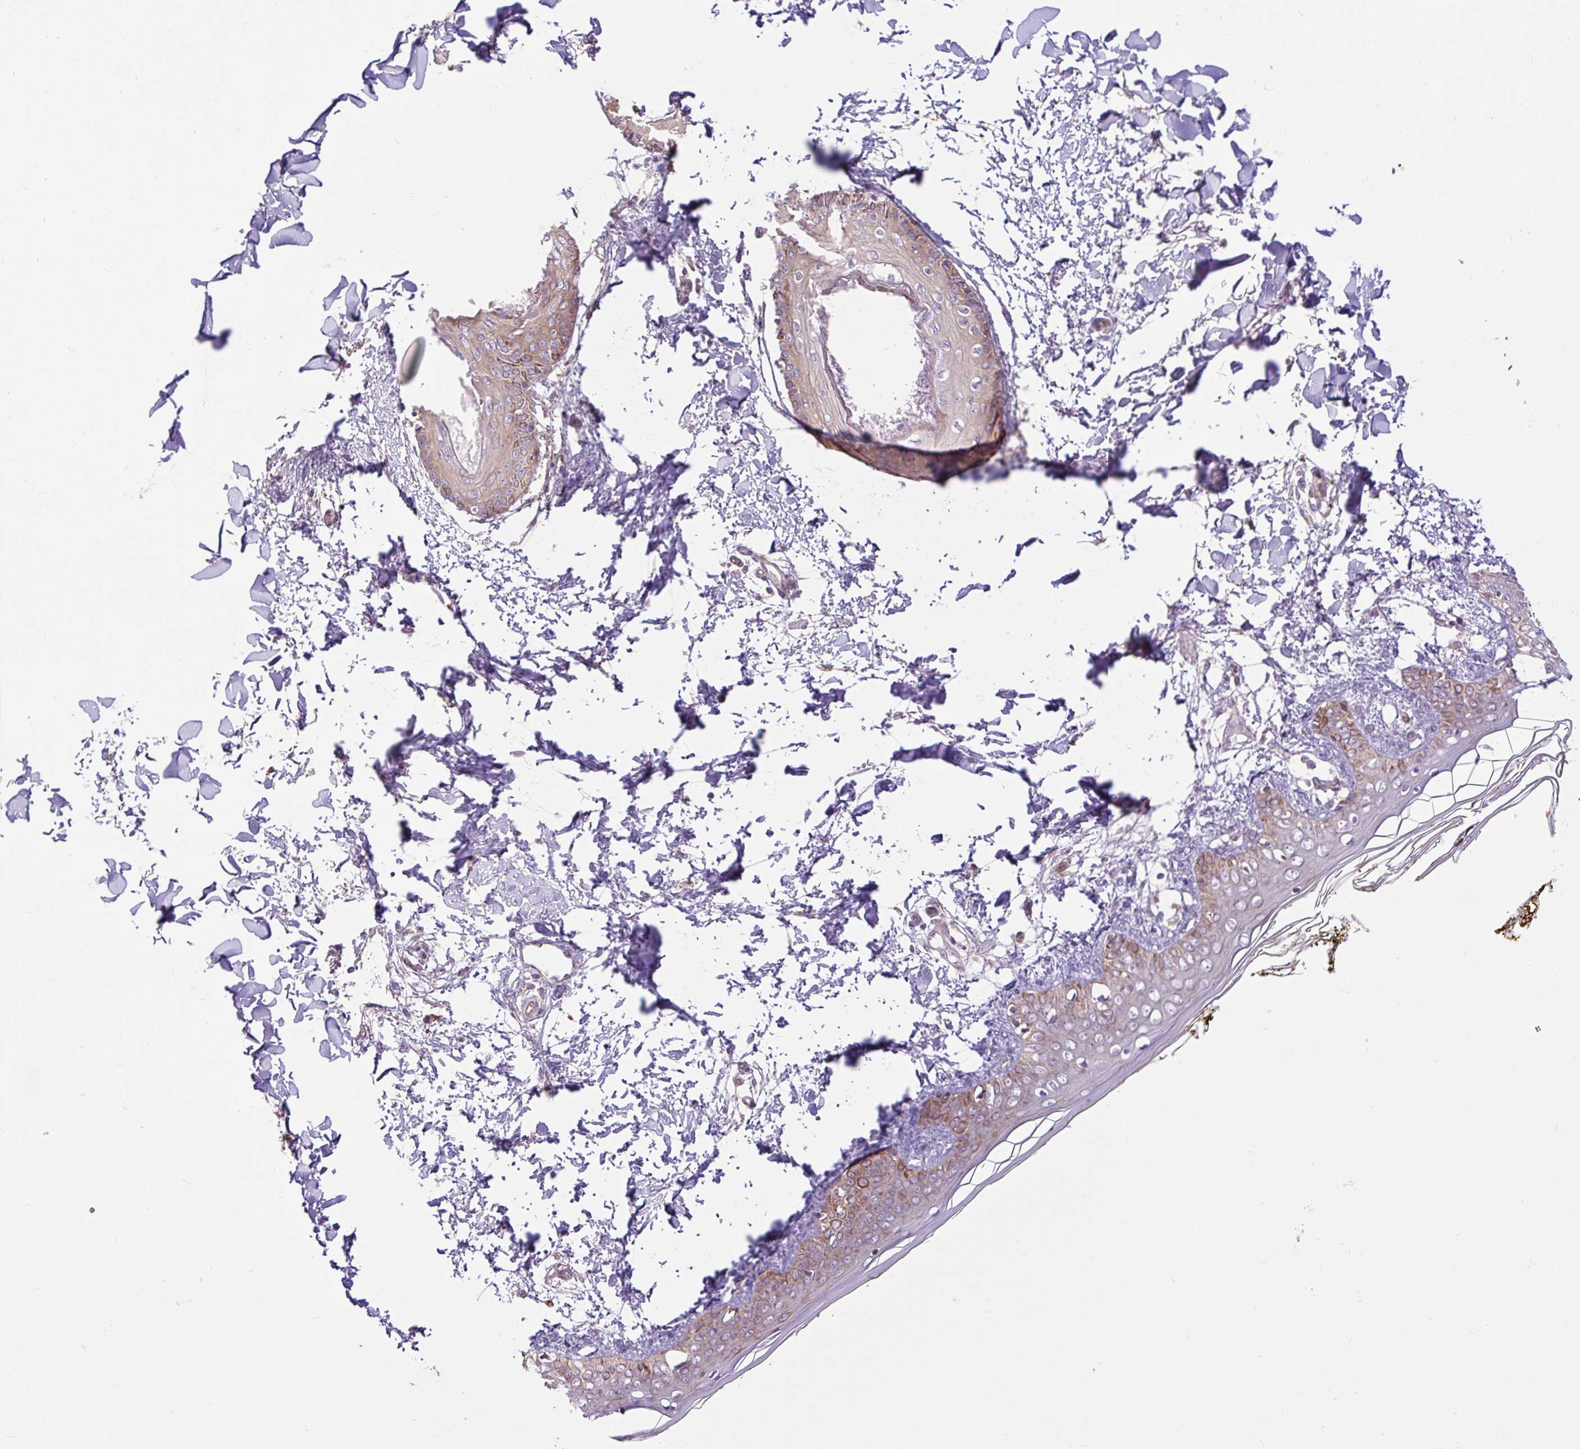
{"staining": {"intensity": "moderate", "quantity": ">75%", "location": "cytoplasmic/membranous"}, "tissue": "skin", "cell_type": "Fibroblasts", "image_type": "normal", "snomed": [{"axis": "morphology", "description": "Normal tissue, NOS"}, {"axis": "topography", "description": "Skin"}], "caption": "IHC photomicrograph of normal skin: skin stained using IHC shows medium levels of moderate protein expression localized specifically in the cytoplasmic/membranous of fibroblasts, appearing as a cytoplasmic/membranous brown color.", "gene": "NTPCR", "patient": {"sex": "female", "age": 34}}